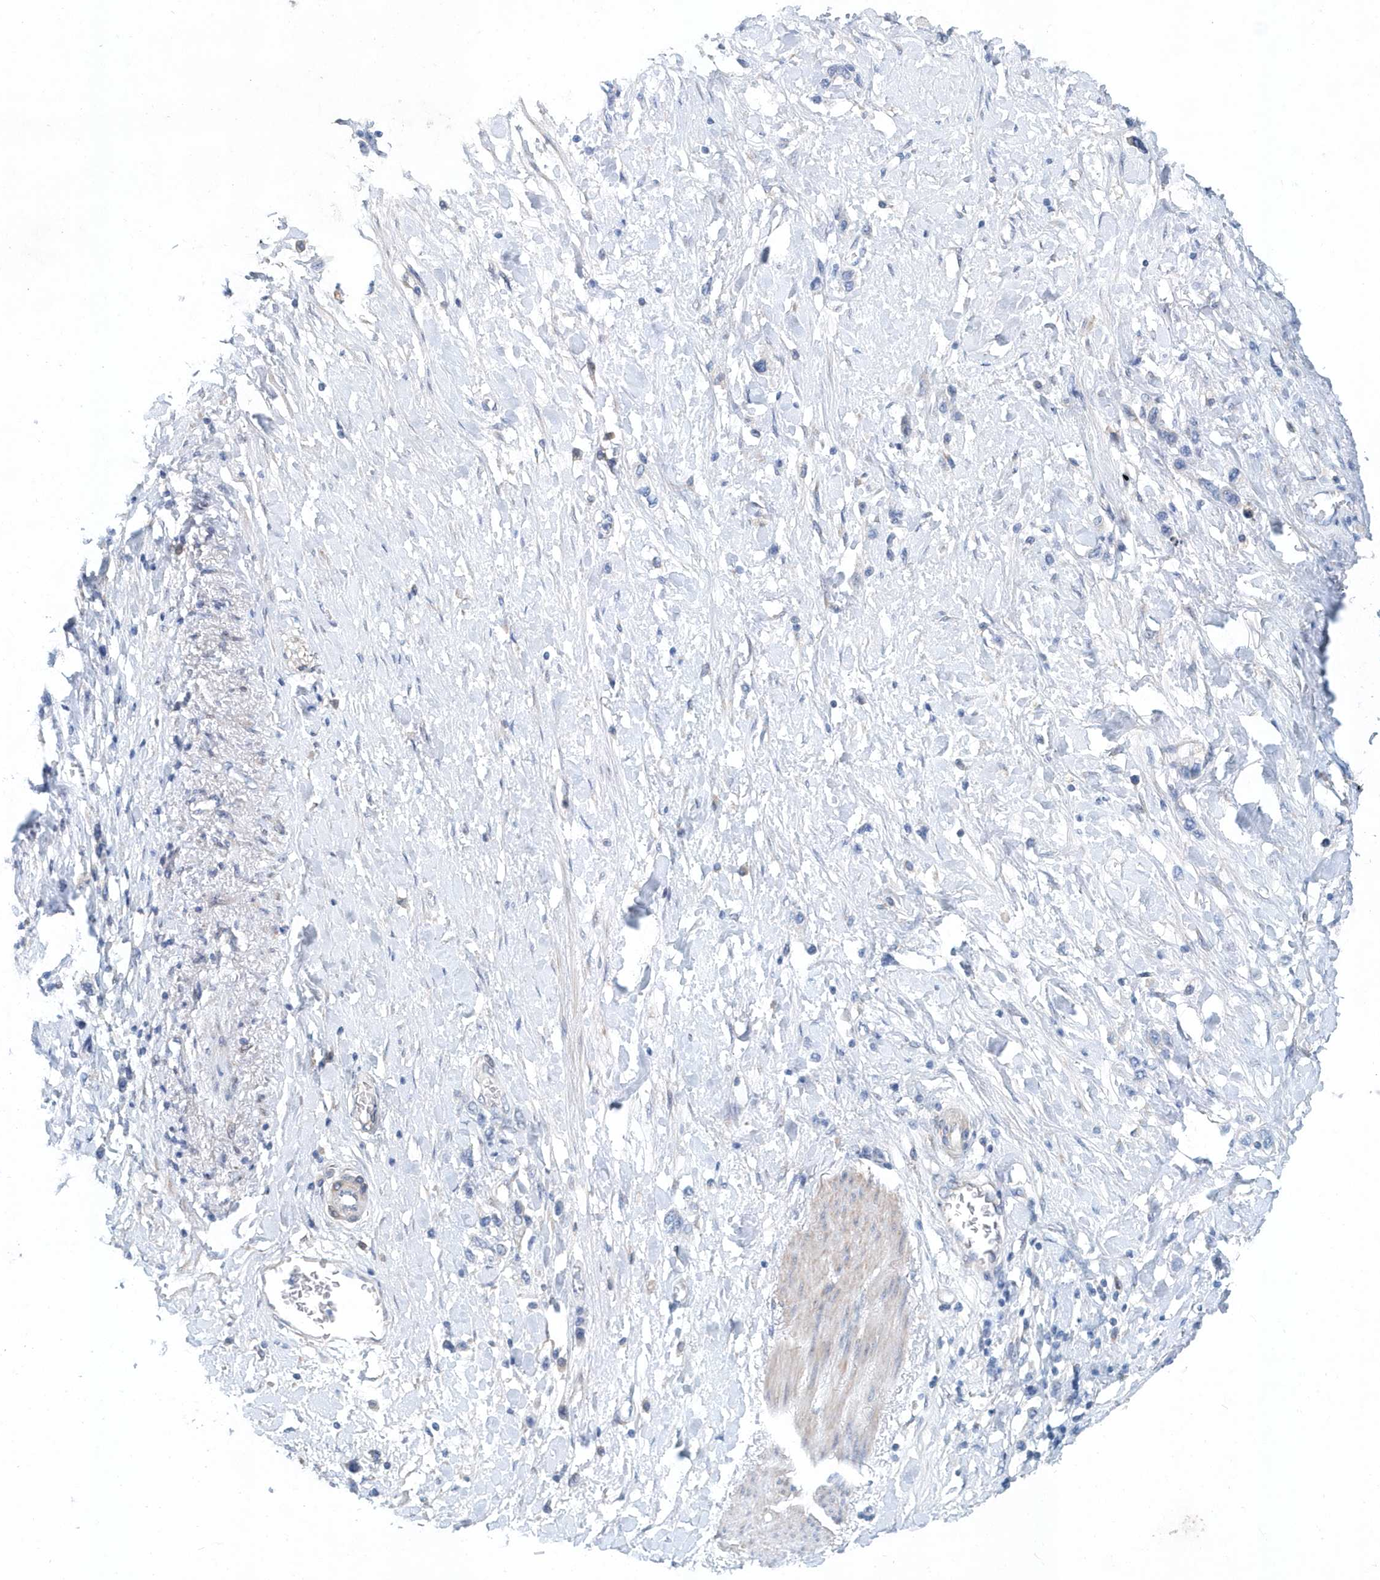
{"staining": {"intensity": "negative", "quantity": "none", "location": "none"}, "tissue": "stomach cancer", "cell_type": "Tumor cells", "image_type": "cancer", "snomed": [{"axis": "morphology", "description": "Adenocarcinoma, NOS"}, {"axis": "topography", "description": "Stomach"}], "caption": "Tumor cells are negative for protein expression in human stomach cancer. The staining is performed using DAB (3,3'-diaminobenzidine) brown chromogen with nuclei counter-stained in using hematoxylin.", "gene": "PFN2", "patient": {"sex": "female", "age": 65}}